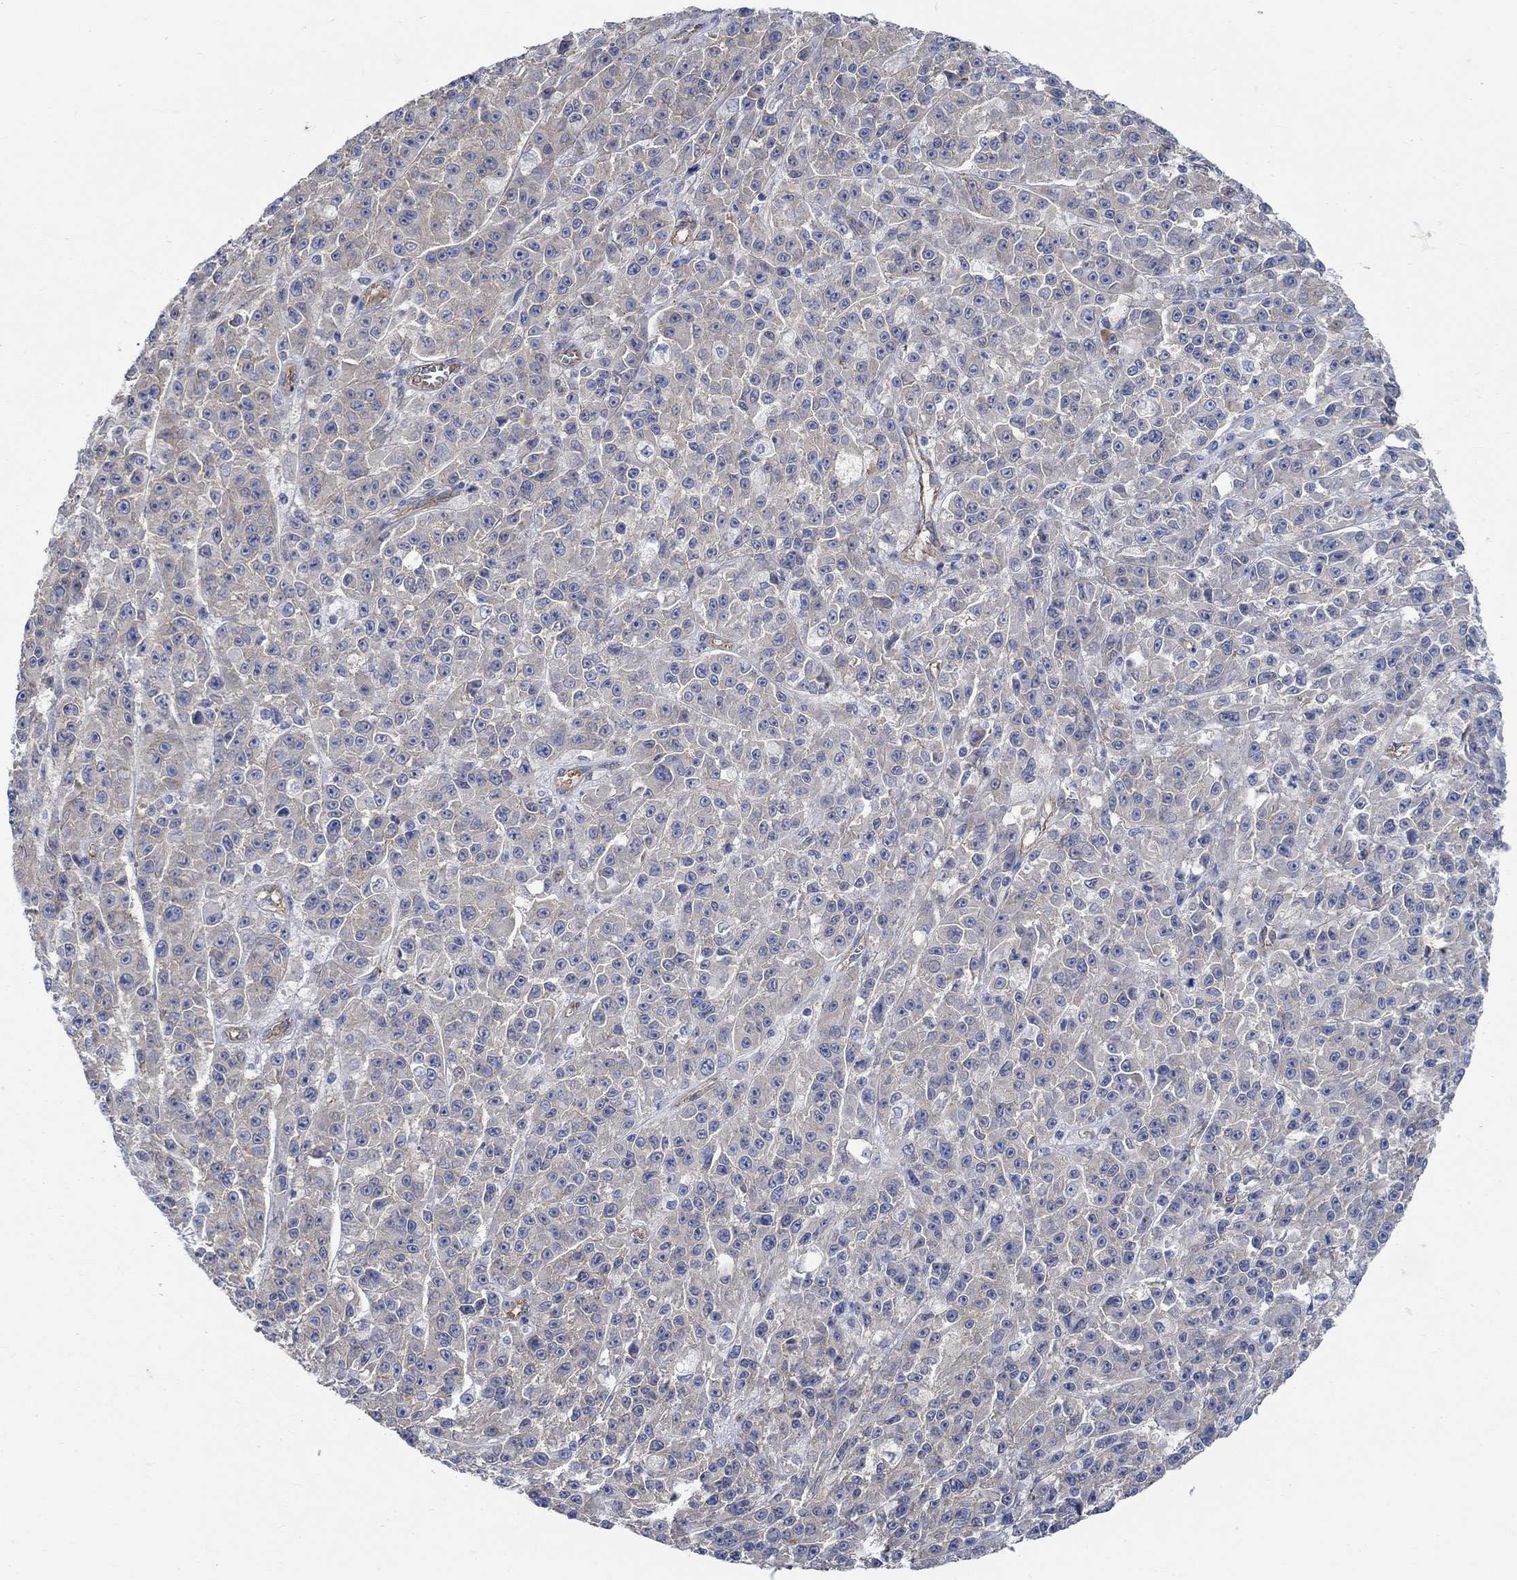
{"staining": {"intensity": "negative", "quantity": "none", "location": "none"}, "tissue": "melanoma", "cell_type": "Tumor cells", "image_type": "cancer", "snomed": [{"axis": "morphology", "description": "Malignant melanoma, NOS"}, {"axis": "topography", "description": "Skin"}], "caption": "Image shows no protein staining in tumor cells of melanoma tissue.", "gene": "TMEM198", "patient": {"sex": "female", "age": 58}}